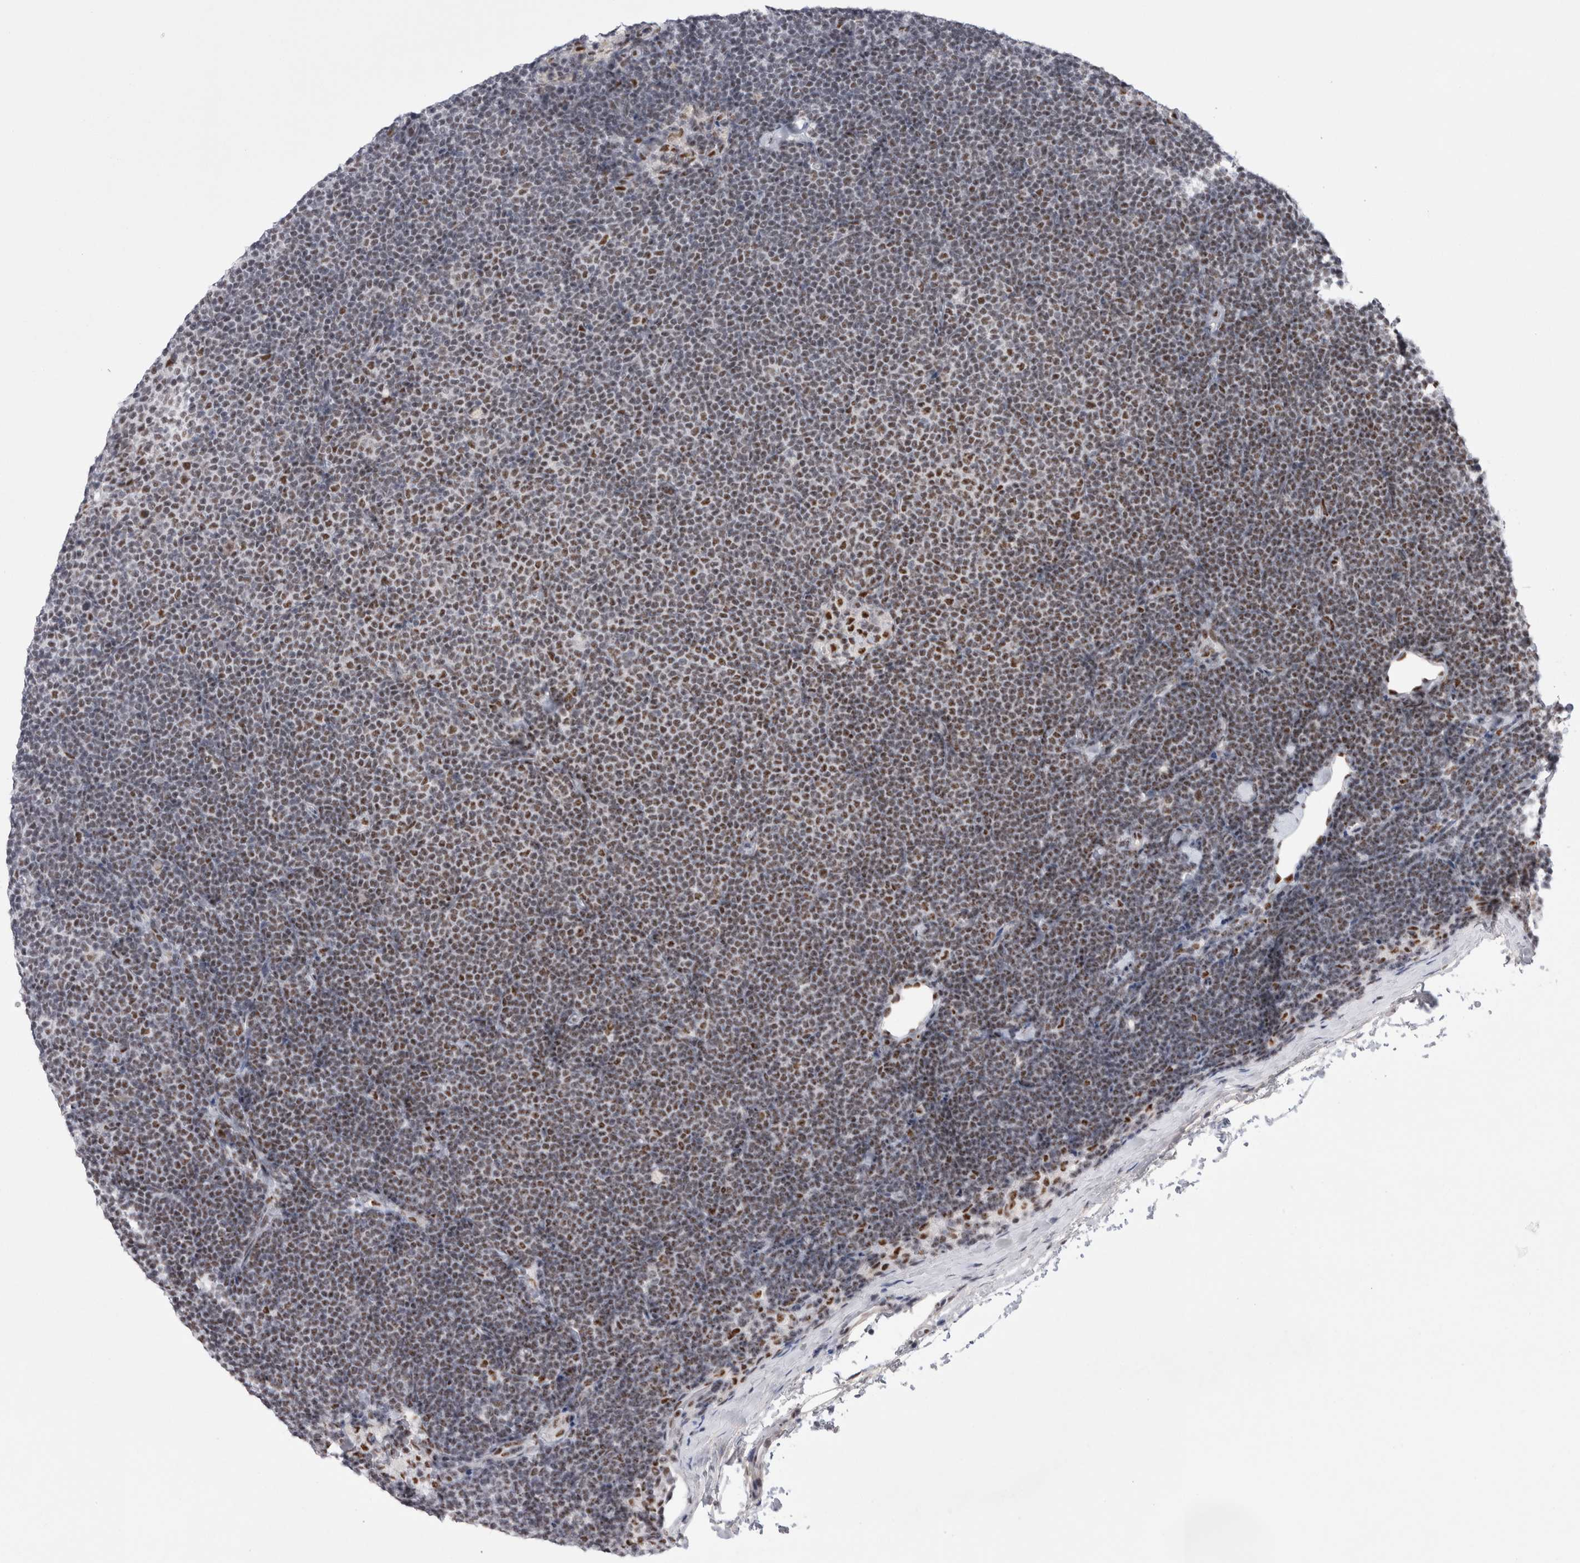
{"staining": {"intensity": "moderate", "quantity": "25%-75%", "location": "nuclear"}, "tissue": "lymphoma", "cell_type": "Tumor cells", "image_type": "cancer", "snomed": [{"axis": "morphology", "description": "Malignant lymphoma, non-Hodgkin's type, Low grade"}, {"axis": "topography", "description": "Lymph node"}], "caption": "Moderate nuclear protein staining is appreciated in about 25%-75% of tumor cells in lymphoma.", "gene": "API5", "patient": {"sex": "female", "age": 53}}